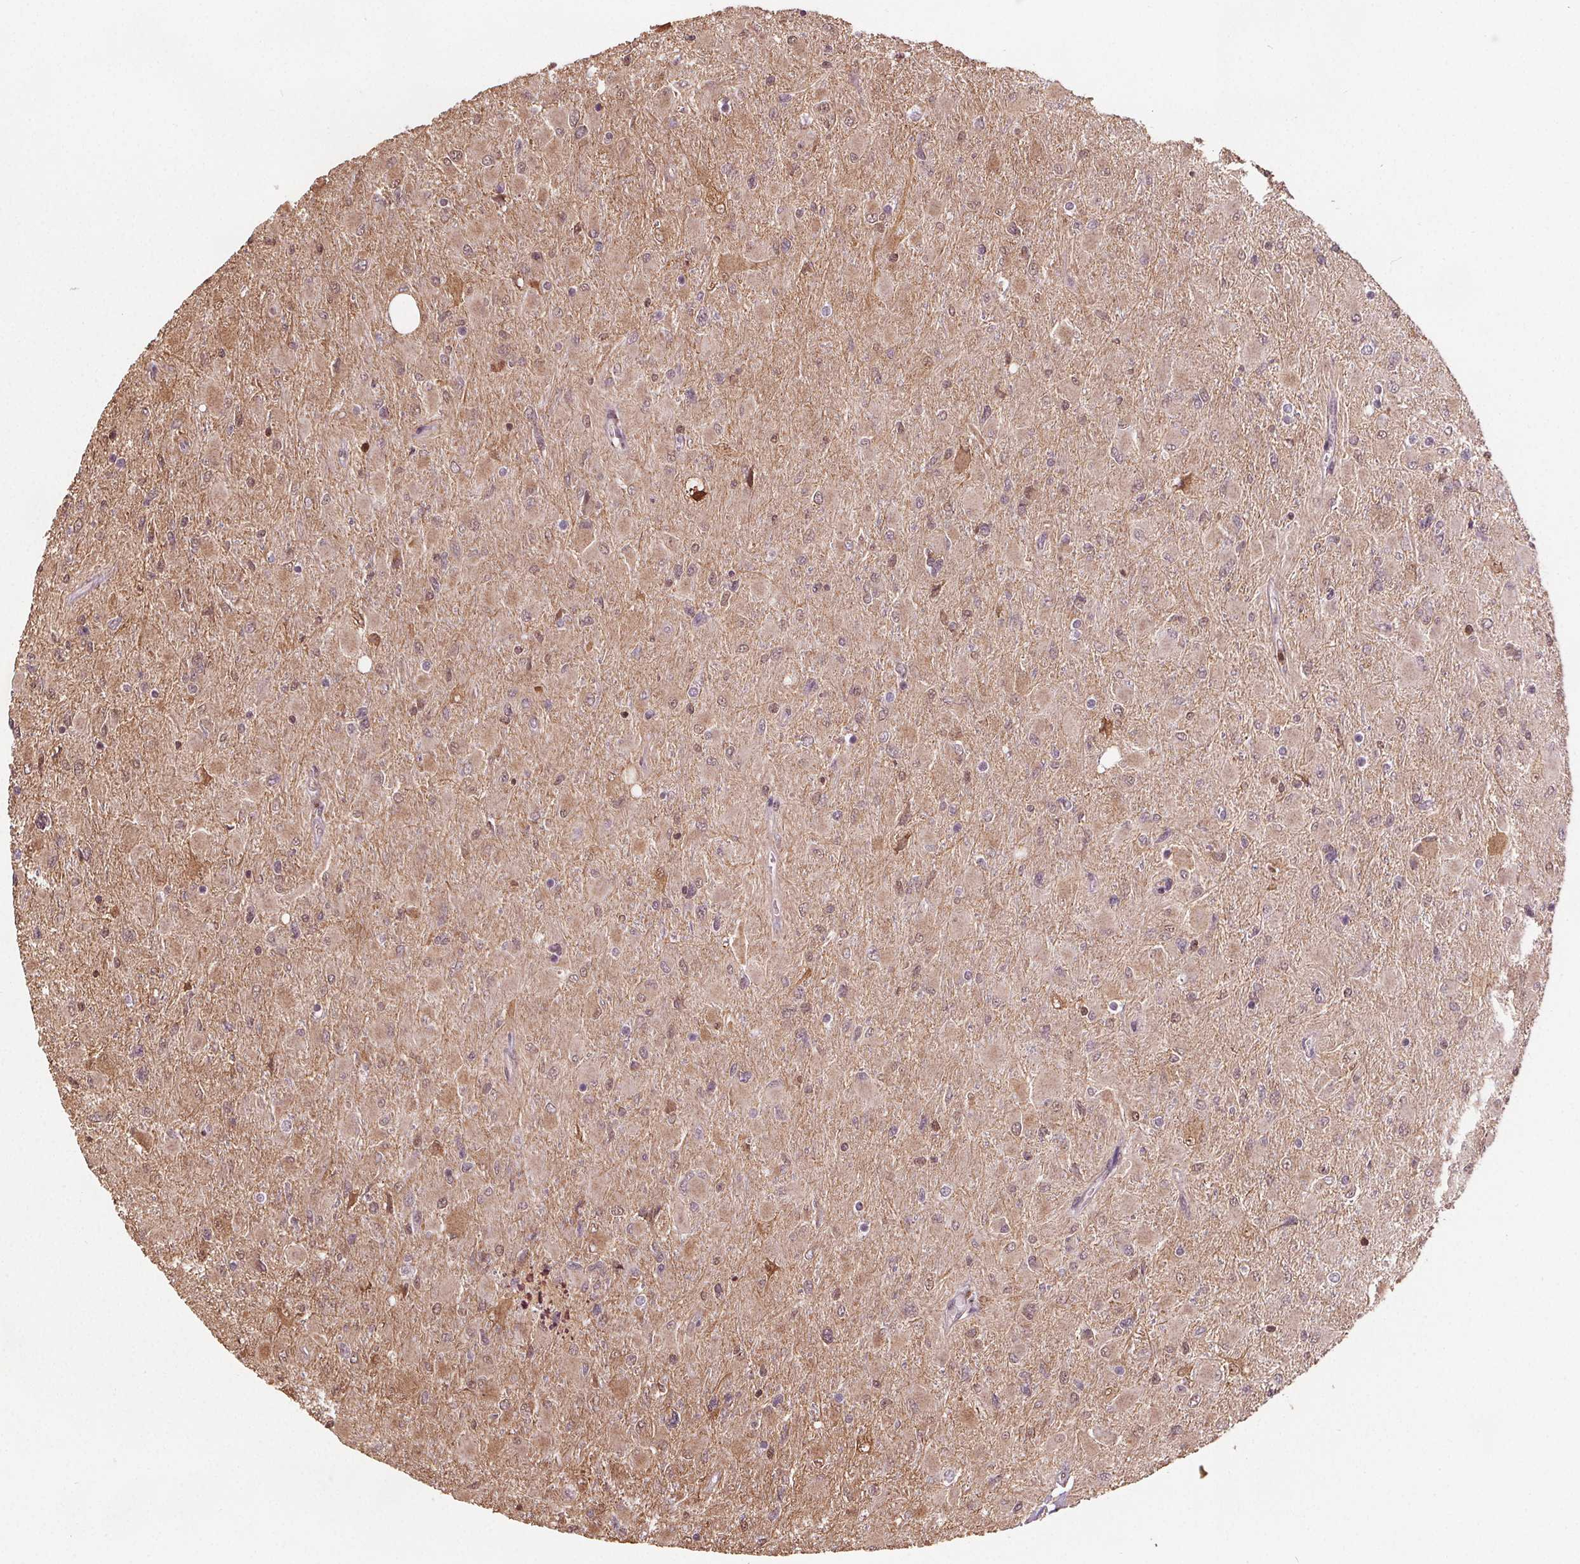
{"staining": {"intensity": "moderate", "quantity": "25%-75%", "location": "cytoplasmic/membranous,nuclear"}, "tissue": "glioma", "cell_type": "Tumor cells", "image_type": "cancer", "snomed": [{"axis": "morphology", "description": "Glioma, malignant, High grade"}, {"axis": "topography", "description": "Cerebral cortex"}], "caption": "Immunohistochemistry (DAB (3,3'-diaminobenzidine)) staining of glioma shows moderate cytoplasmic/membranous and nuclear protein expression in approximately 25%-75% of tumor cells.", "gene": "ENO1", "patient": {"sex": "female", "age": 36}}